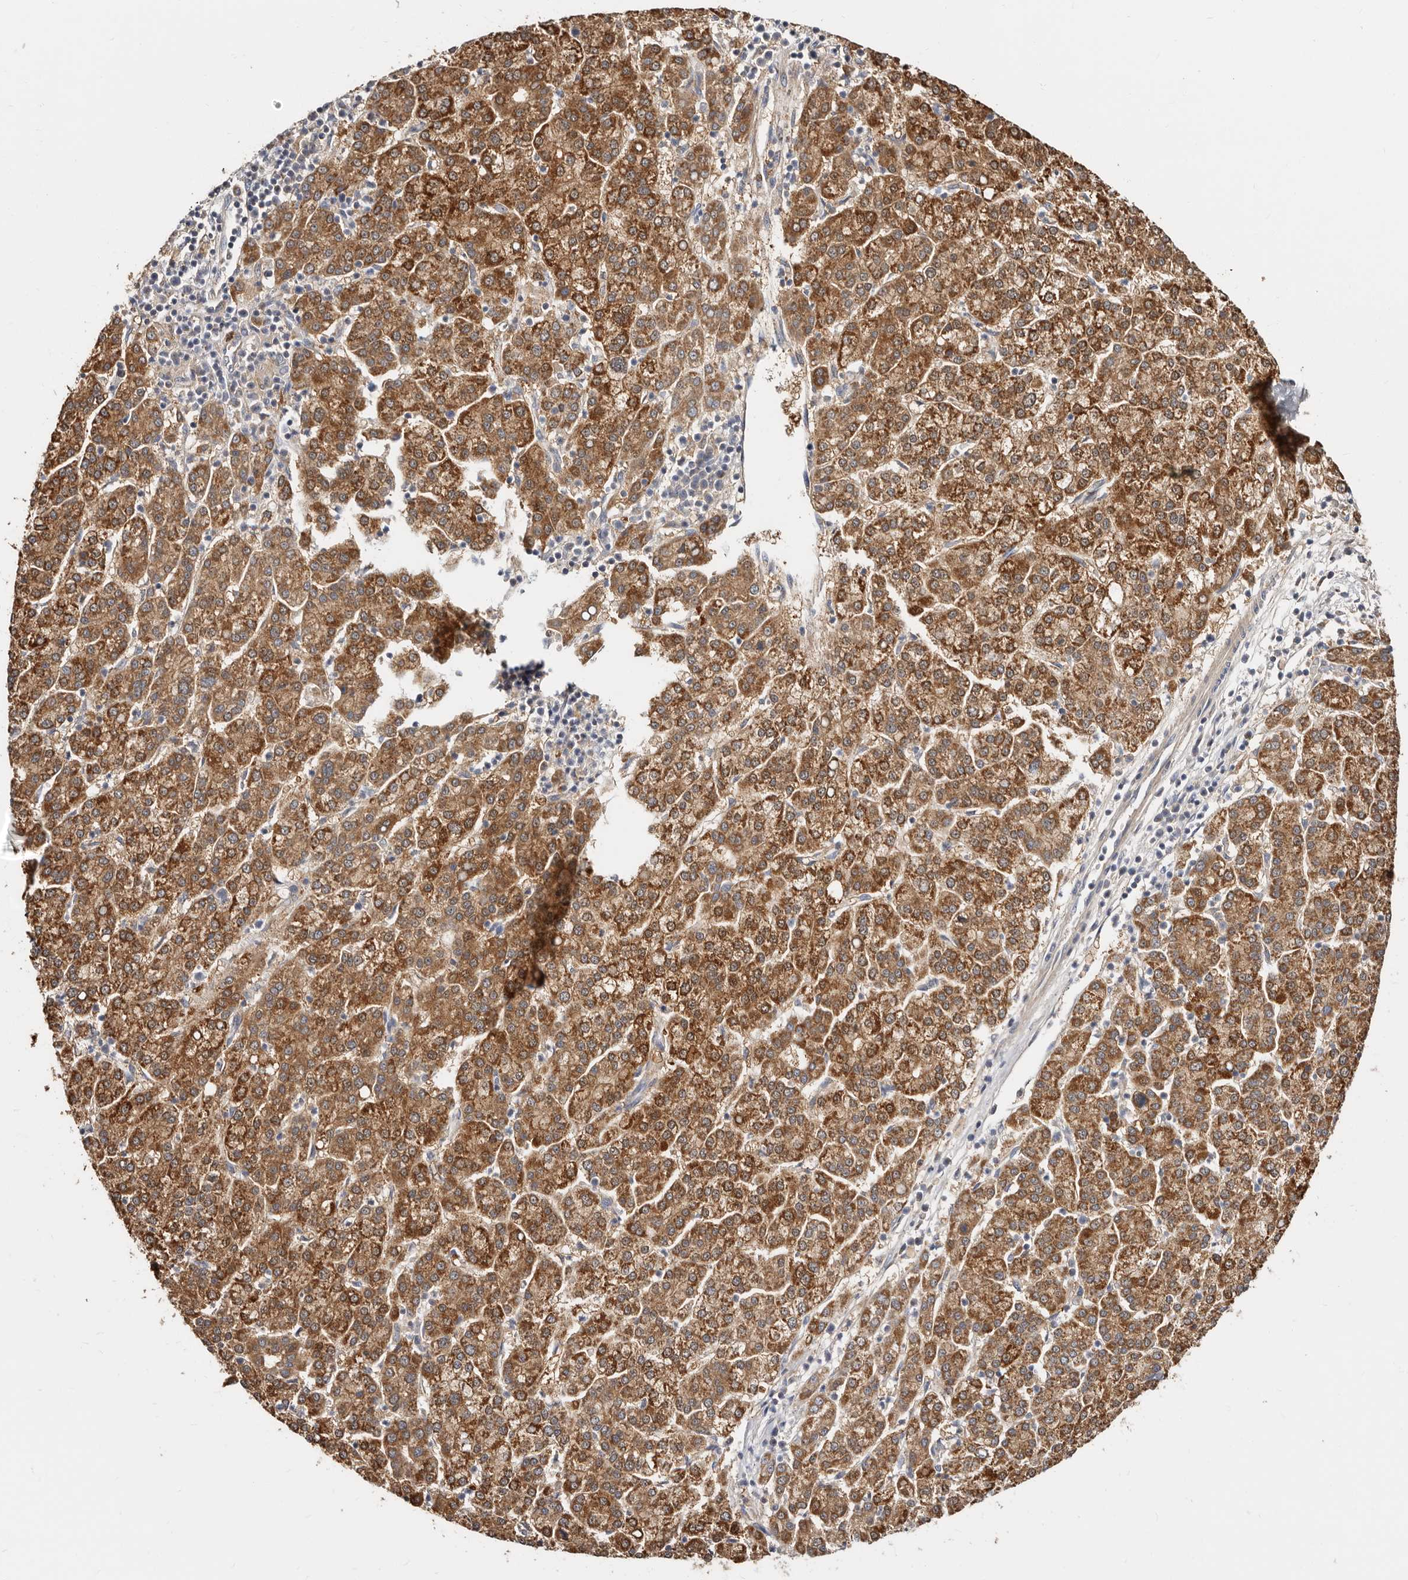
{"staining": {"intensity": "moderate", "quantity": ">75%", "location": "cytoplasmic/membranous"}, "tissue": "liver cancer", "cell_type": "Tumor cells", "image_type": "cancer", "snomed": [{"axis": "morphology", "description": "Carcinoma, Hepatocellular, NOS"}, {"axis": "topography", "description": "Liver"}], "caption": "Liver cancer stained for a protein displays moderate cytoplasmic/membranous positivity in tumor cells. (DAB = brown stain, brightfield microscopy at high magnification).", "gene": "BAIAP2L1", "patient": {"sex": "female", "age": 58}}